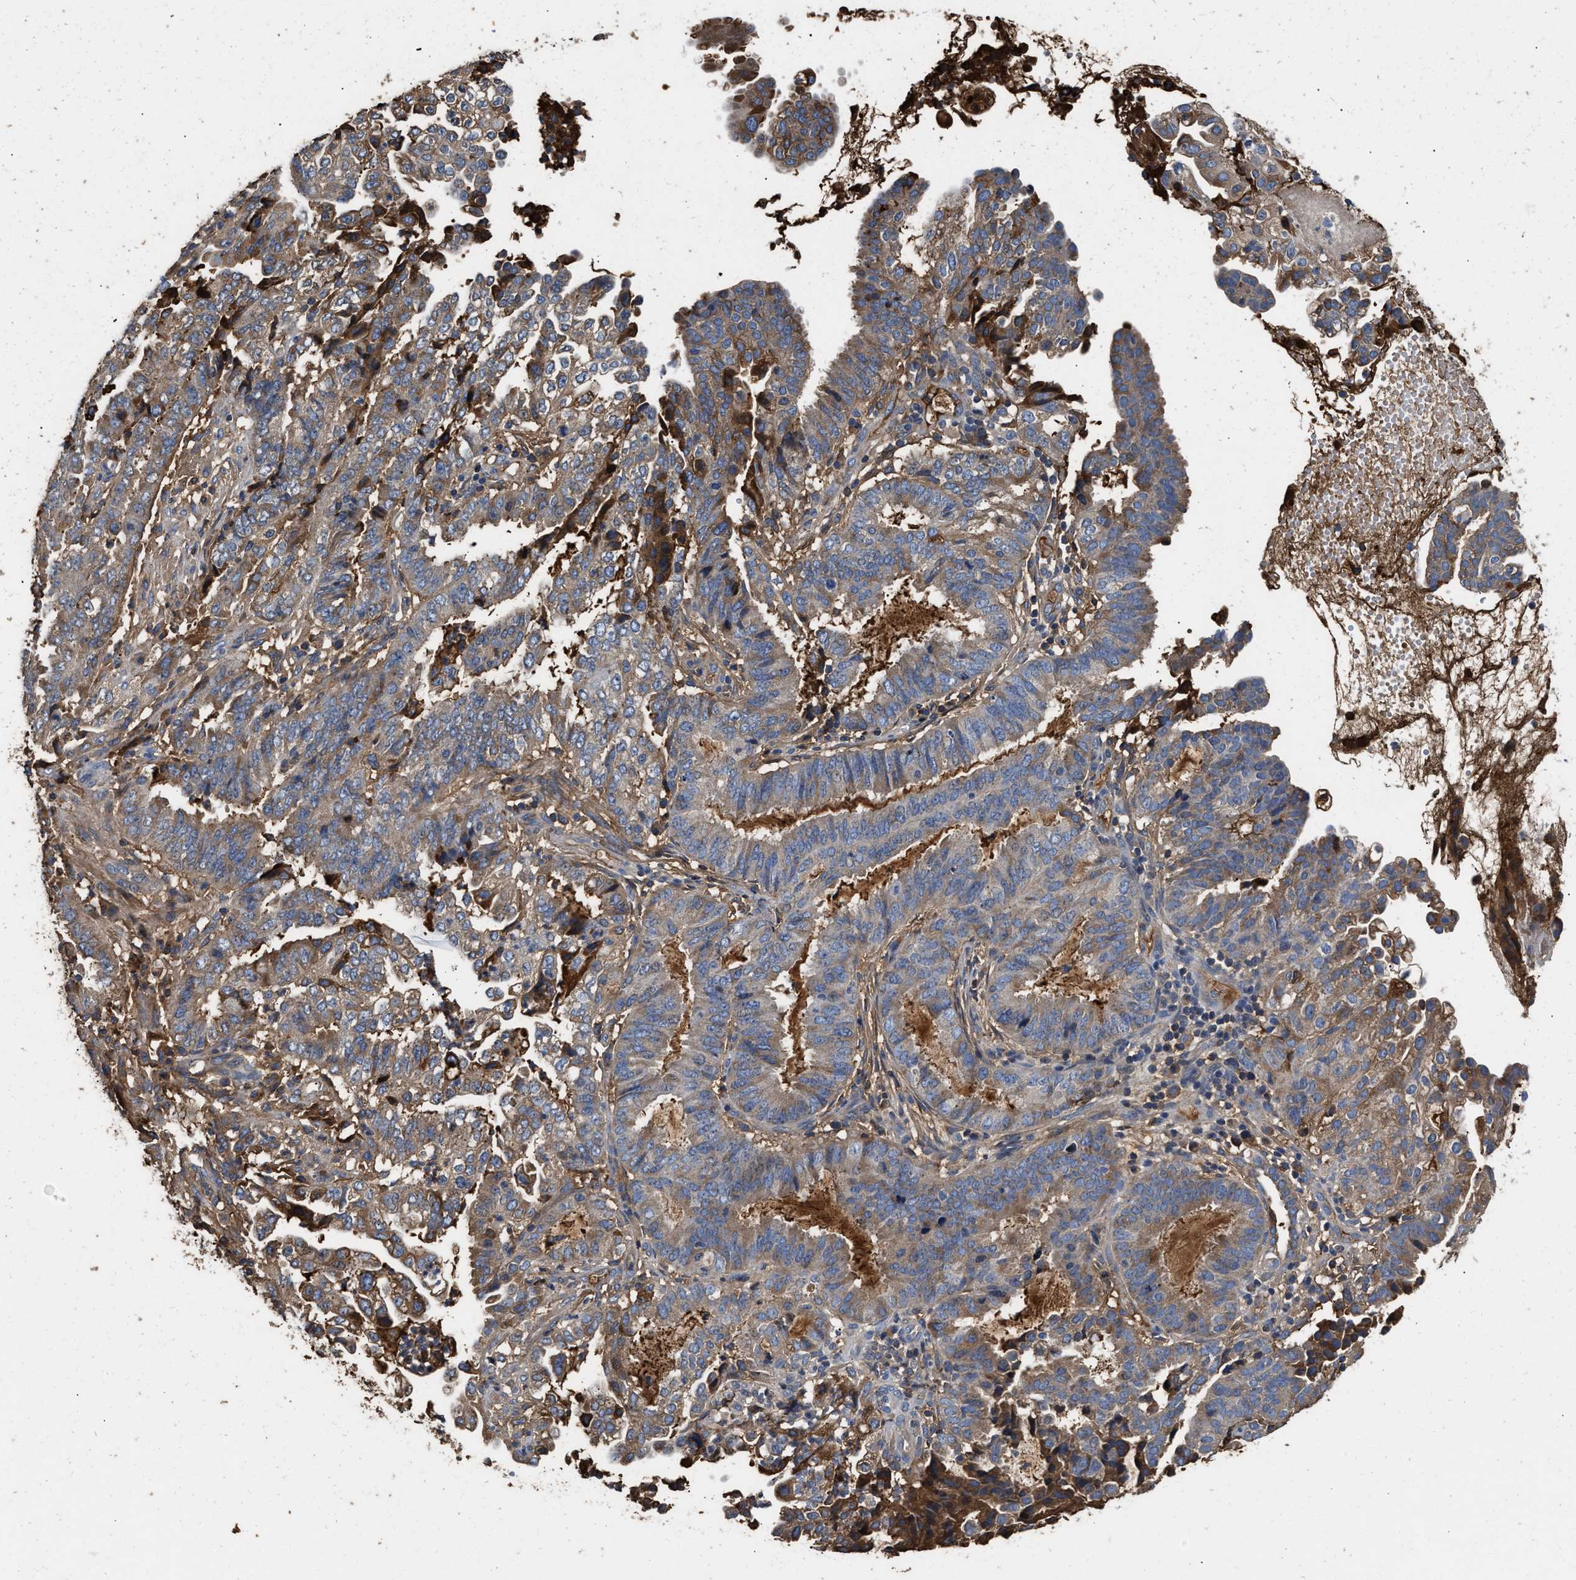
{"staining": {"intensity": "weak", "quantity": "25%-75%", "location": "cytoplasmic/membranous"}, "tissue": "endometrial cancer", "cell_type": "Tumor cells", "image_type": "cancer", "snomed": [{"axis": "morphology", "description": "Adenocarcinoma, NOS"}, {"axis": "topography", "description": "Endometrium"}], "caption": "DAB (3,3'-diaminobenzidine) immunohistochemical staining of endometrial cancer (adenocarcinoma) shows weak cytoplasmic/membranous protein staining in approximately 25%-75% of tumor cells.", "gene": "C3", "patient": {"sex": "female", "age": 51}}